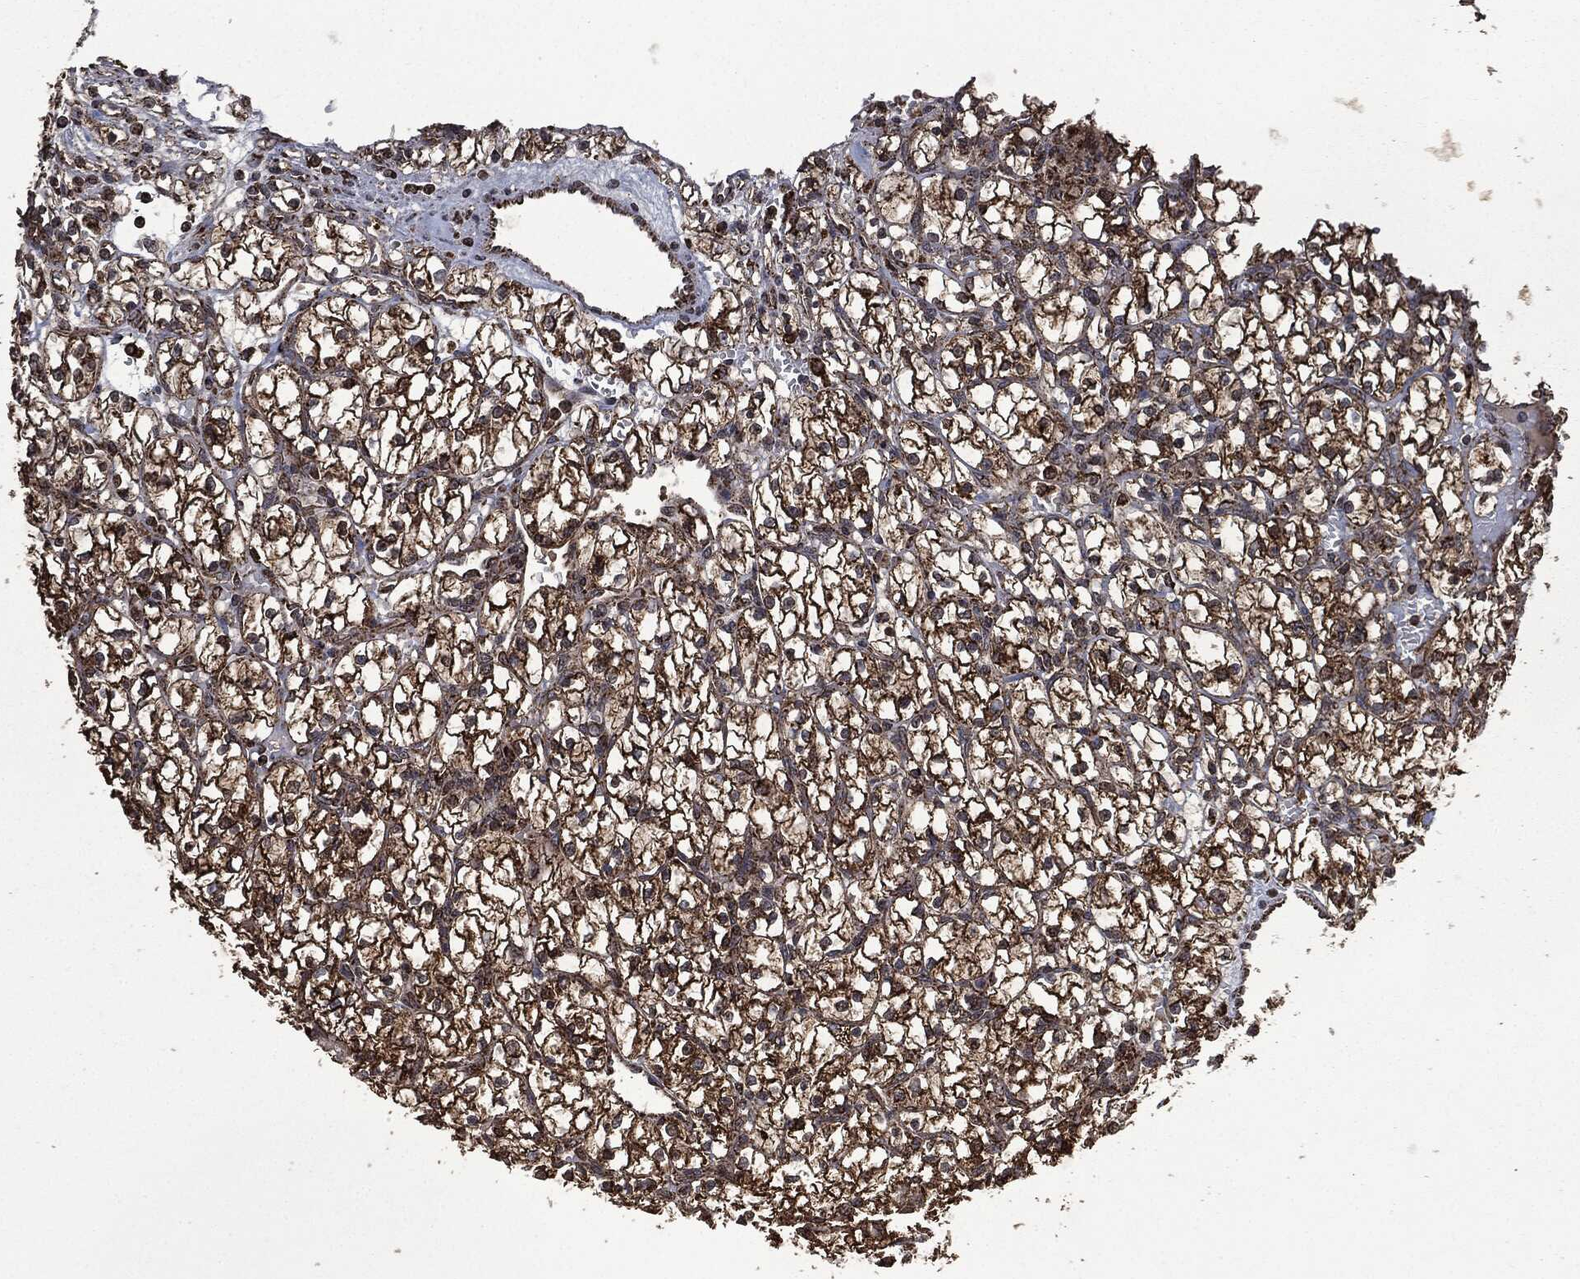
{"staining": {"intensity": "strong", "quantity": ">75%", "location": "cytoplasmic/membranous"}, "tissue": "renal cancer", "cell_type": "Tumor cells", "image_type": "cancer", "snomed": [{"axis": "morphology", "description": "Adenocarcinoma, NOS"}, {"axis": "topography", "description": "Kidney"}], "caption": "Protein expression analysis of human adenocarcinoma (renal) reveals strong cytoplasmic/membranous positivity in about >75% of tumor cells.", "gene": "LIG3", "patient": {"sex": "female", "age": 64}}